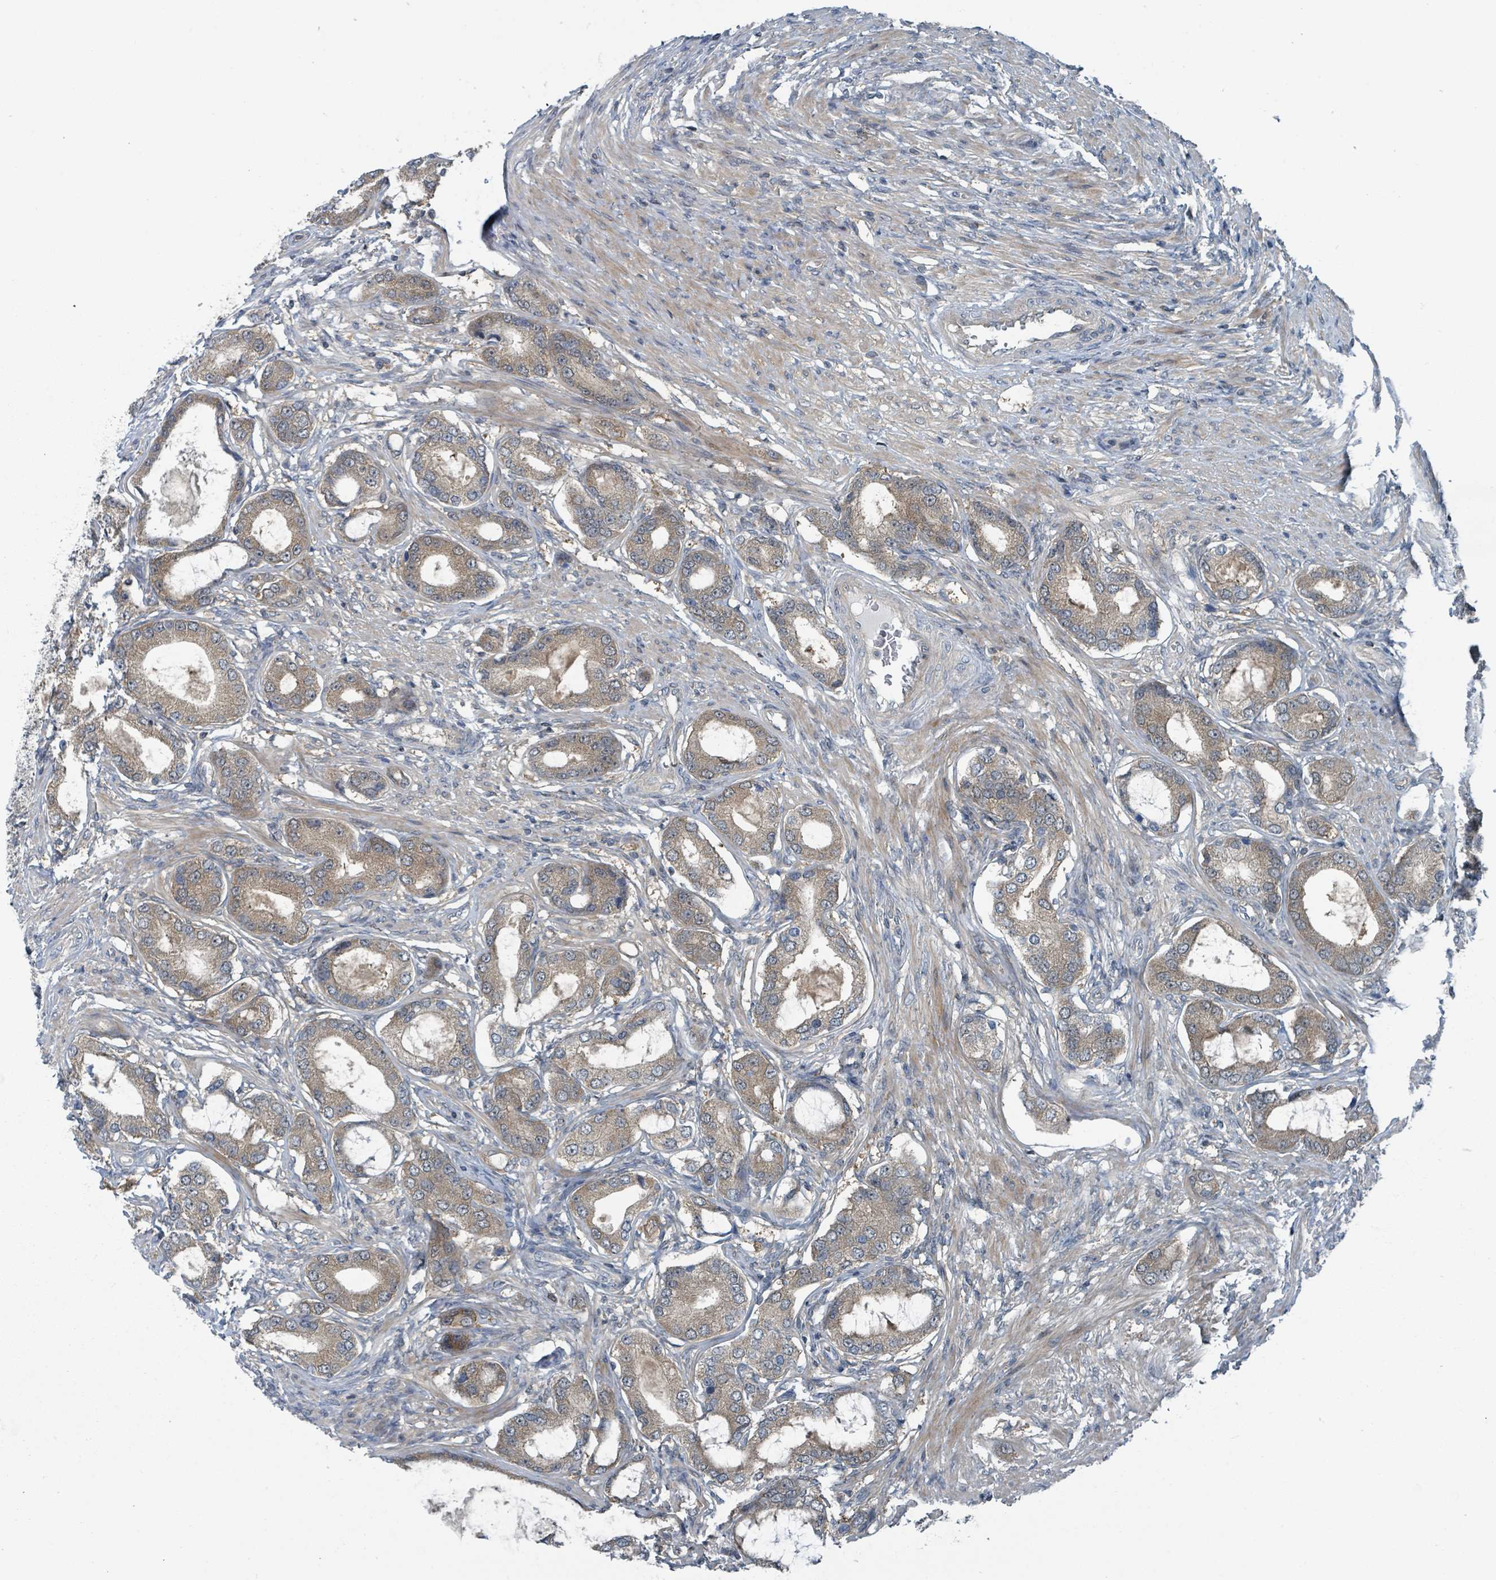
{"staining": {"intensity": "moderate", "quantity": ">75%", "location": "cytoplasmic/membranous"}, "tissue": "prostate cancer", "cell_type": "Tumor cells", "image_type": "cancer", "snomed": [{"axis": "morphology", "description": "Adenocarcinoma, High grade"}, {"axis": "topography", "description": "Prostate"}], "caption": "Human high-grade adenocarcinoma (prostate) stained for a protein (brown) displays moderate cytoplasmic/membranous positive expression in about >75% of tumor cells.", "gene": "GOLGA7", "patient": {"sex": "male", "age": 69}}